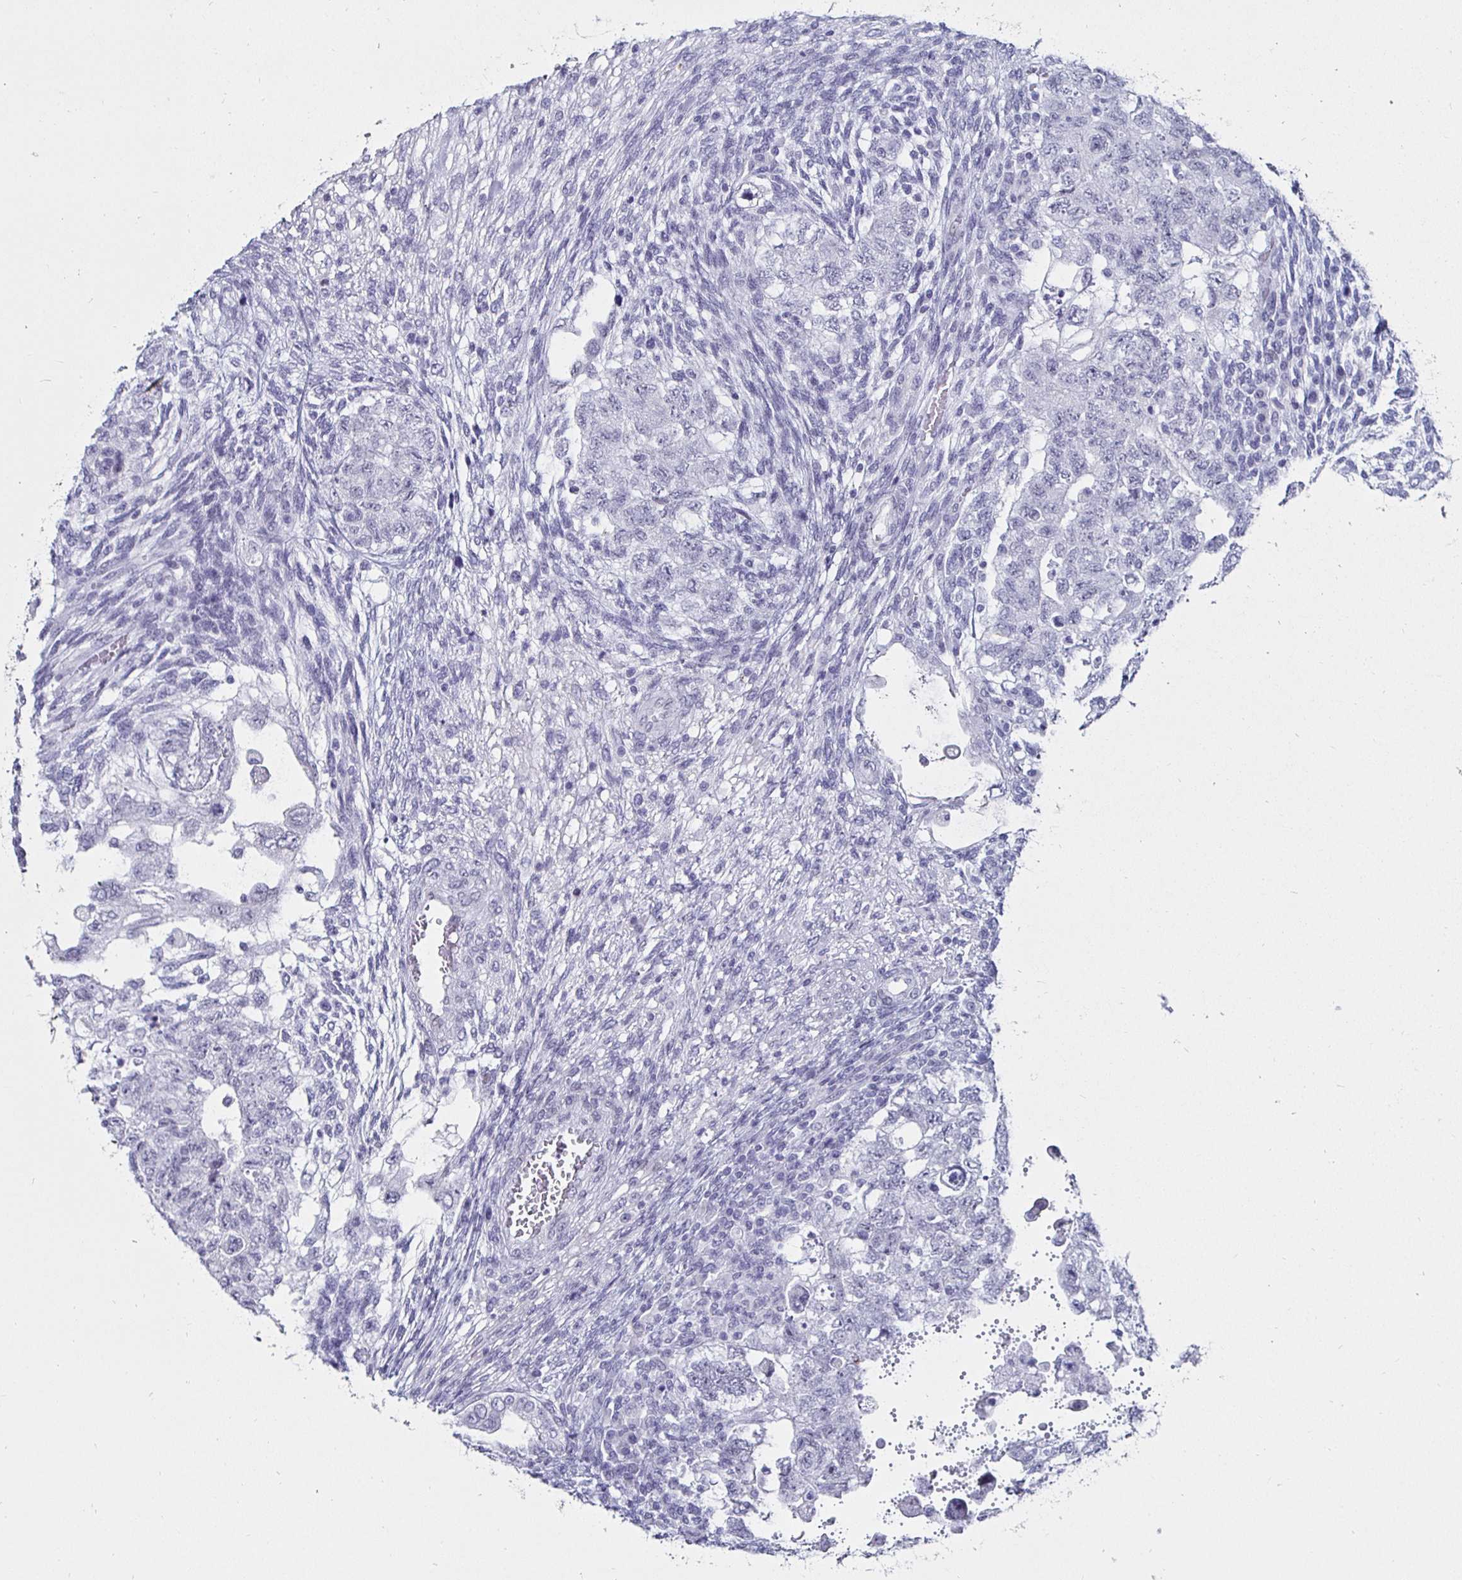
{"staining": {"intensity": "negative", "quantity": "none", "location": "none"}, "tissue": "testis cancer", "cell_type": "Tumor cells", "image_type": "cancer", "snomed": [{"axis": "morphology", "description": "Normal tissue, NOS"}, {"axis": "morphology", "description": "Carcinoma, Embryonal, NOS"}, {"axis": "topography", "description": "Testis"}], "caption": "Testis embryonal carcinoma was stained to show a protein in brown. There is no significant staining in tumor cells.", "gene": "KRT4", "patient": {"sex": "male", "age": 36}}